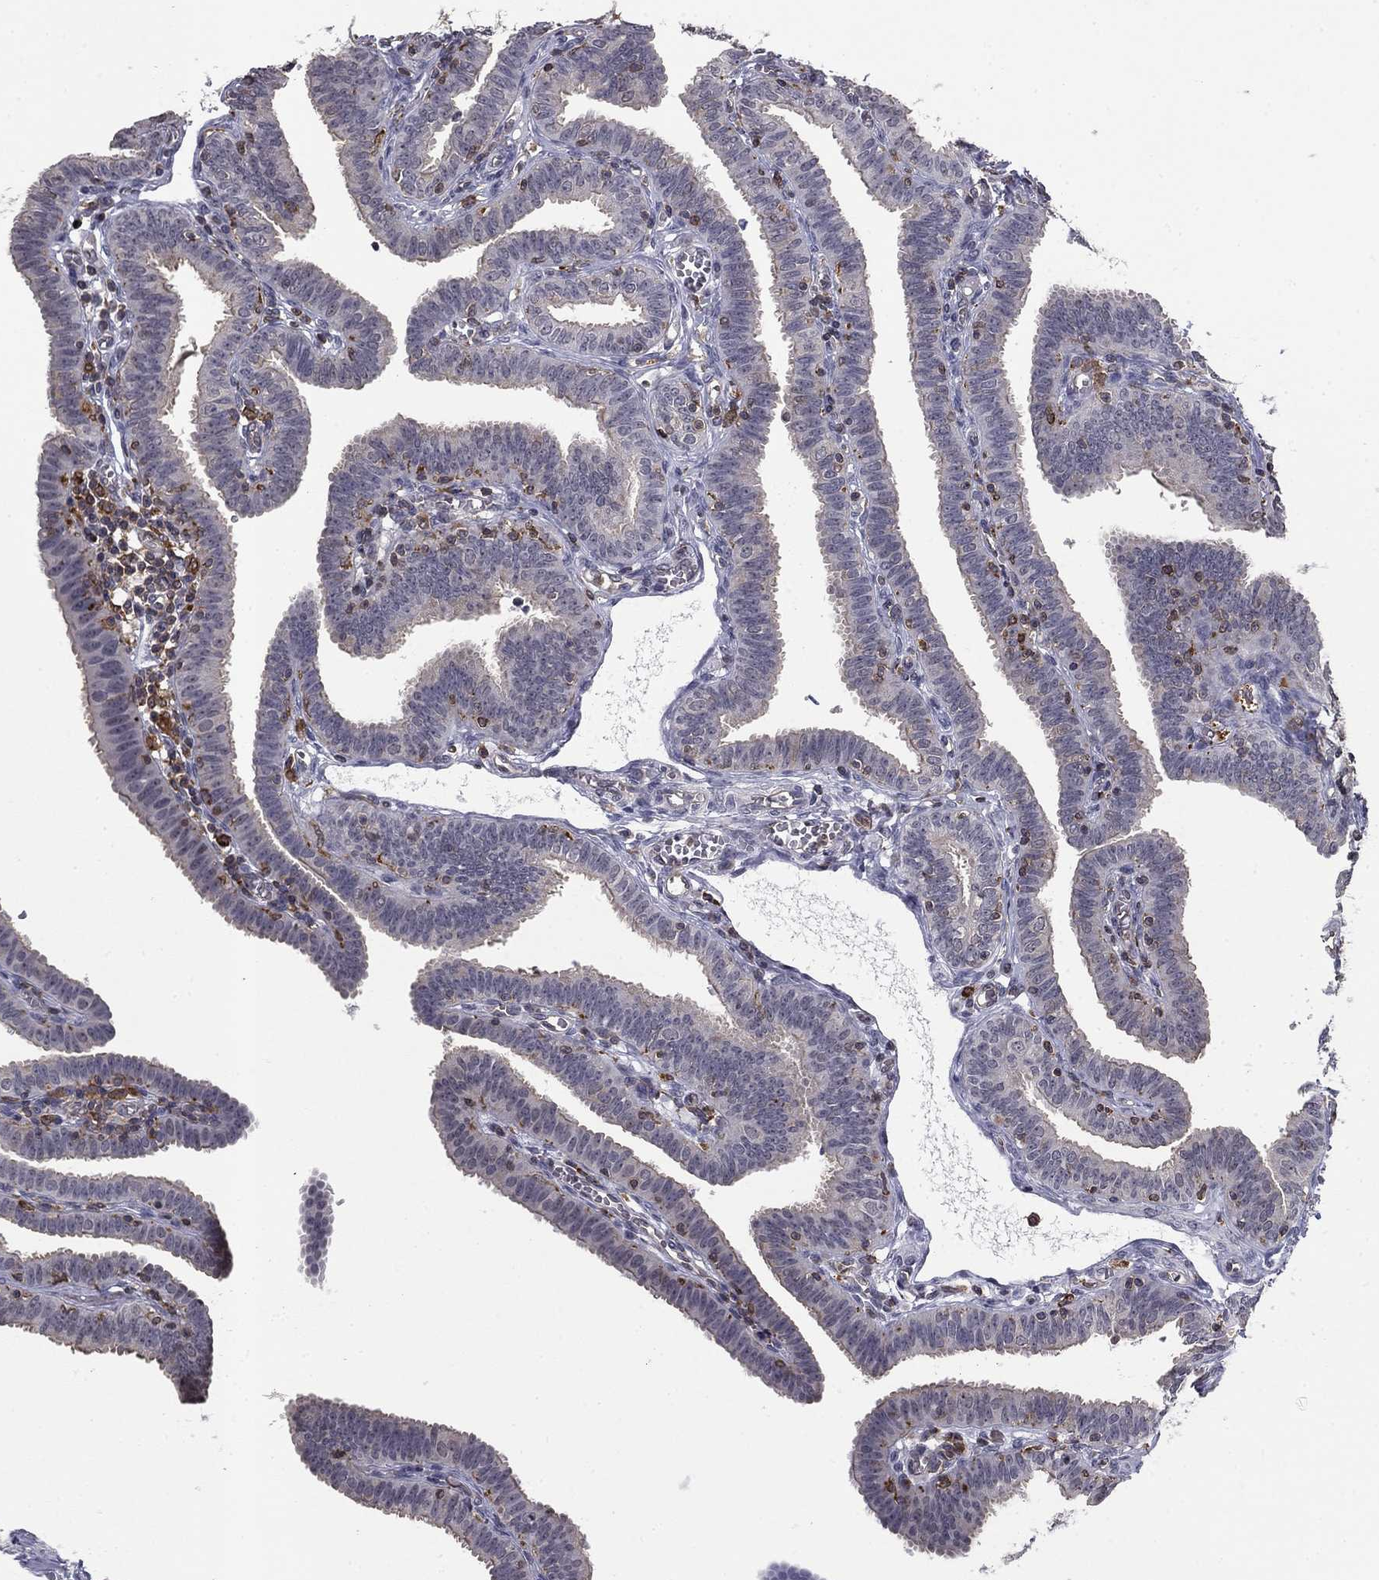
{"staining": {"intensity": "negative", "quantity": "none", "location": "none"}, "tissue": "fallopian tube", "cell_type": "Glandular cells", "image_type": "normal", "snomed": [{"axis": "morphology", "description": "Normal tissue, NOS"}, {"axis": "topography", "description": "Fallopian tube"}], "caption": "Normal fallopian tube was stained to show a protein in brown. There is no significant staining in glandular cells.", "gene": "PLCB2", "patient": {"sex": "female", "age": 25}}